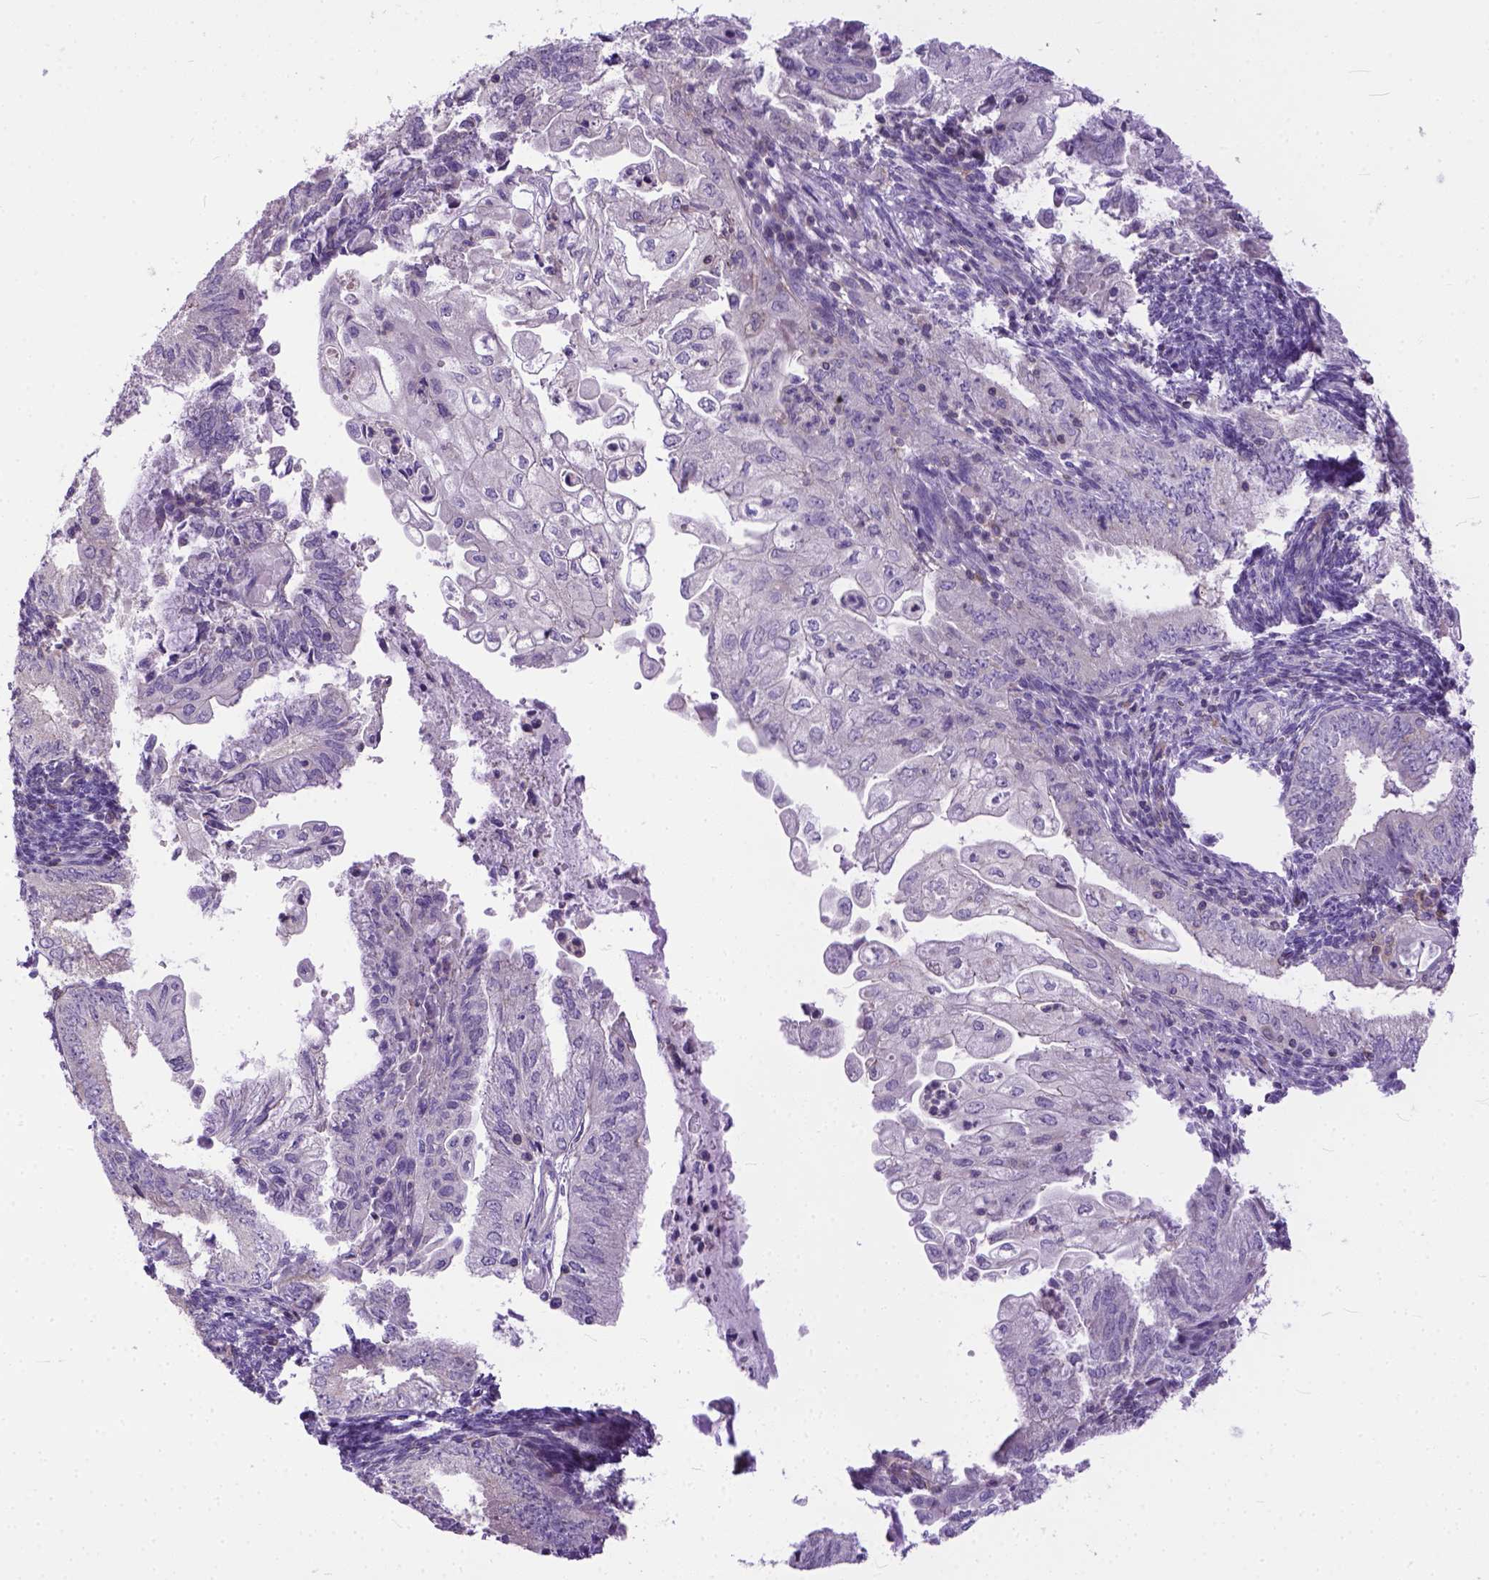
{"staining": {"intensity": "negative", "quantity": "none", "location": "none"}, "tissue": "endometrial cancer", "cell_type": "Tumor cells", "image_type": "cancer", "snomed": [{"axis": "morphology", "description": "Adenocarcinoma, NOS"}, {"axis": "topography", "description": "Endometrium"}], "caption": "Immunohistochemical staining of endometrial cancer demonstrates no significant positivity in tumor cells.", "gene": "BANF2", "patient": {"sex": "female", "age": 55}}